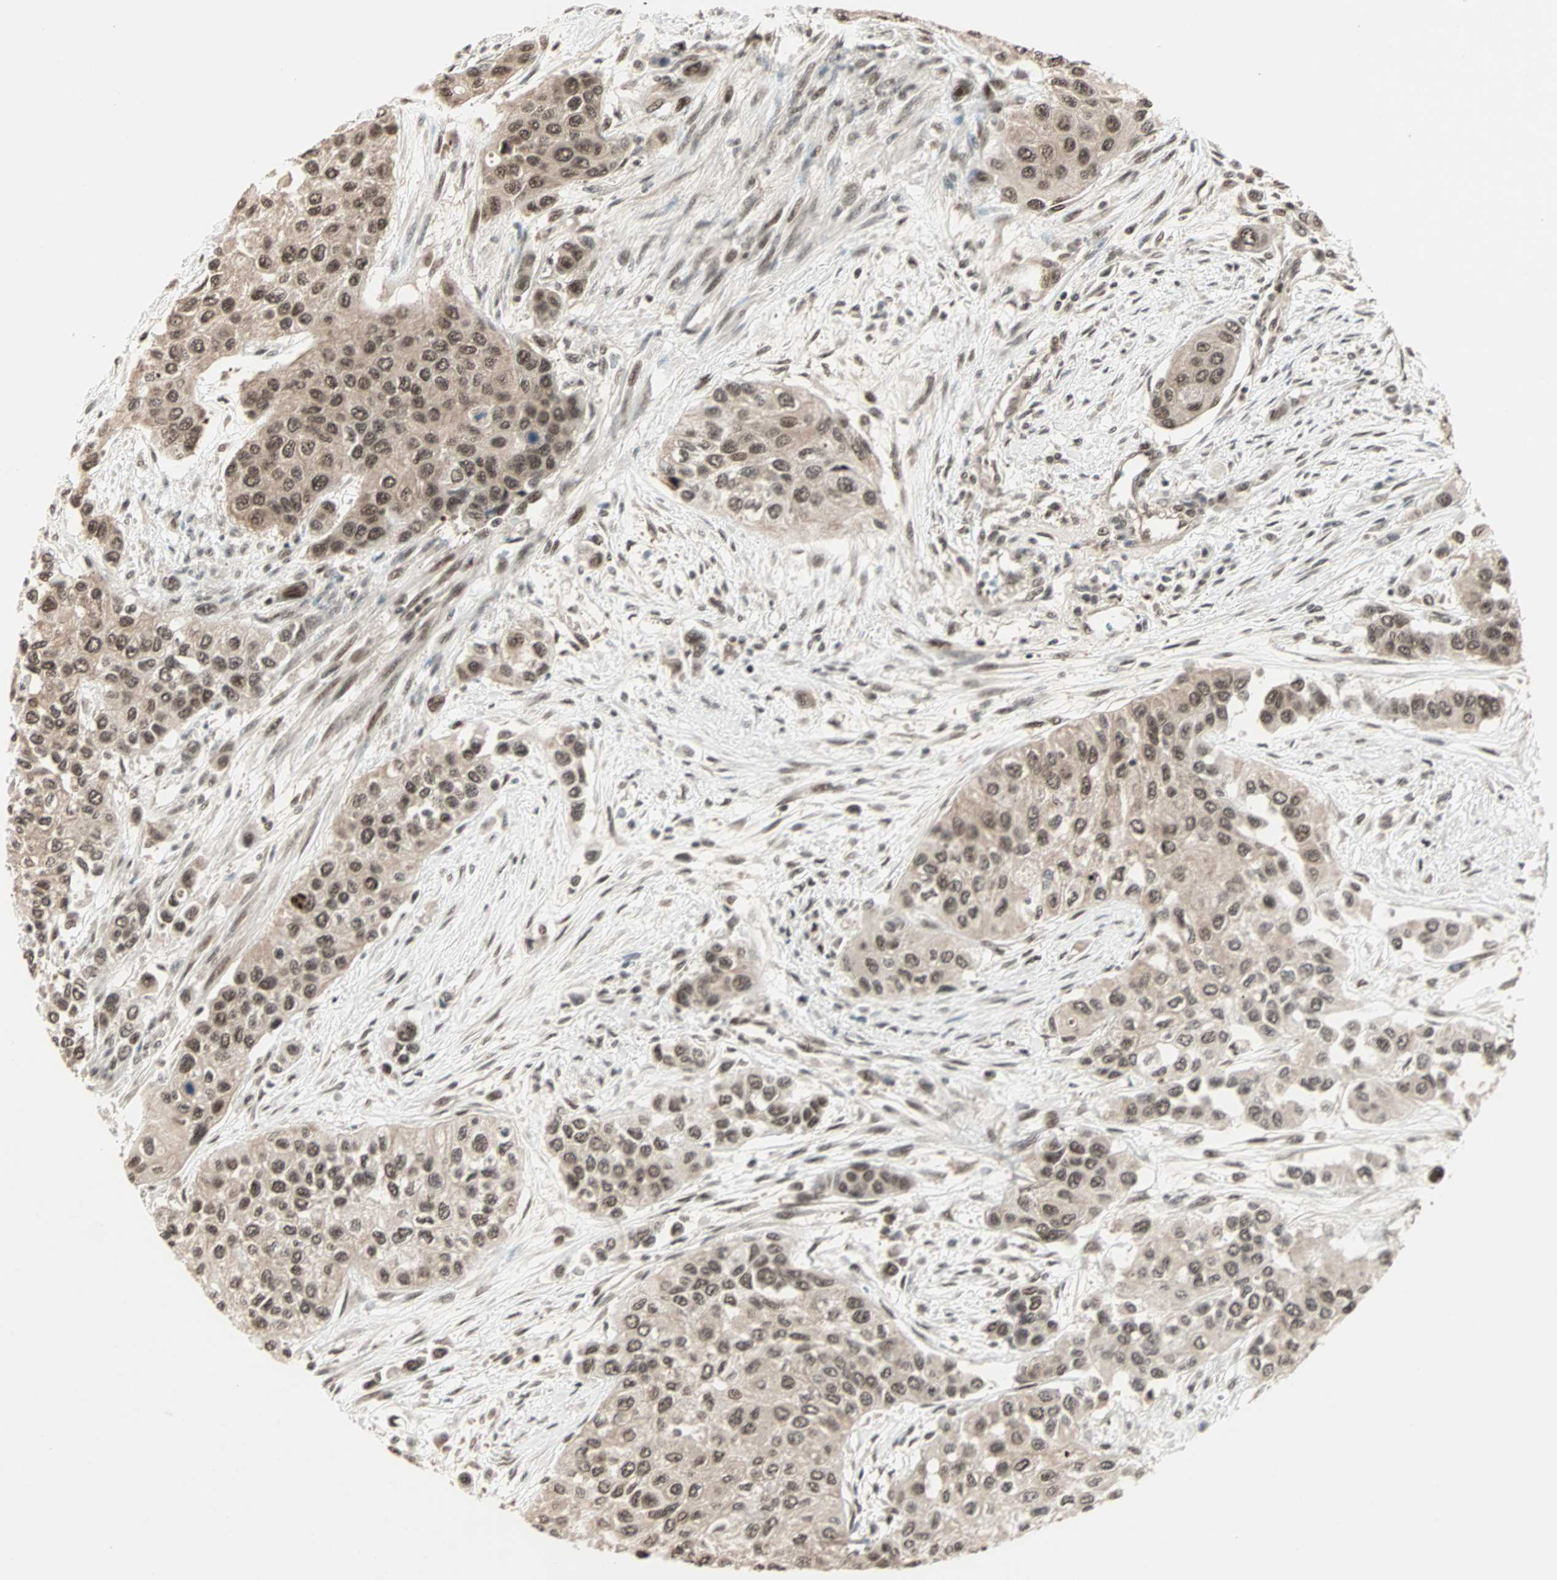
{"staining": {"intensity": "moderate", "quantity": ">75%", "location": "nuclear"}, "tissue": "urothelial cancer", "cell_type": "Tumor cells", "image_type": "cancer", "snomed": [{"axis": "morphology", "description": "Urothelial carcinoma, High grade"}, {"axis": "topography", "description": "Urinary bladder"}], "caption": "This image displays immunohistochemistry (IHC) staining of human urothelial carcinoma (high-grade), with medium moderate nuclear staining in approximately >75% of tumor cells.", "gene": "ZNF701", "patient": {"sex": "female", "age": 56}}